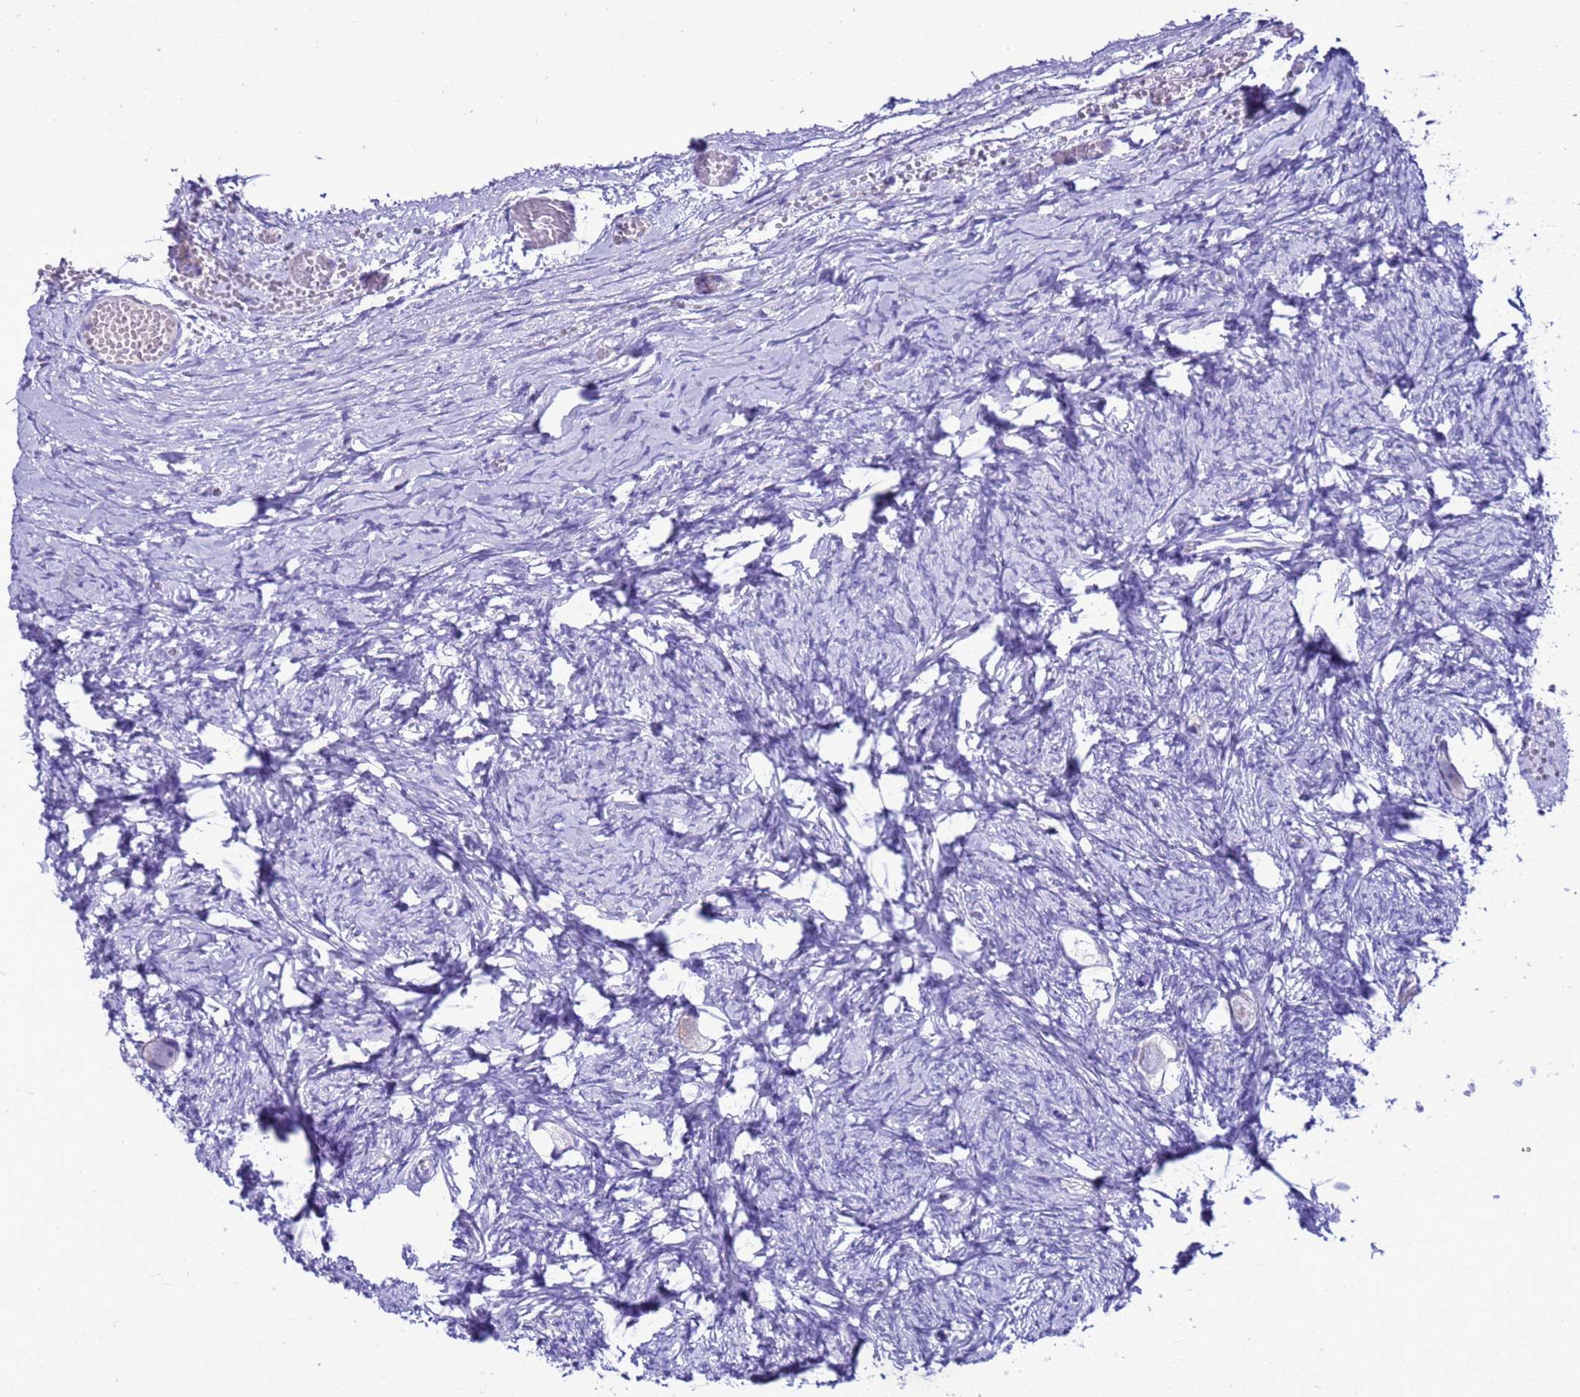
{"staining": {"intensity": "negative", "quantity": "none", "location": "none"}, "tissue": "ovary", "cell_type": "Follicle cells", "image_type": "normal", "snomed": [{"axis": "morphology", "description": "Normal tissue, NOS"}, {"axis": "topography", "description": "Ovary"}], "caption": "Human ovary stained for a protein using IHC reveals no positivity in follicle cells.", "gene": "BEST2", "patient": {"sex": "female", "age": 27}}